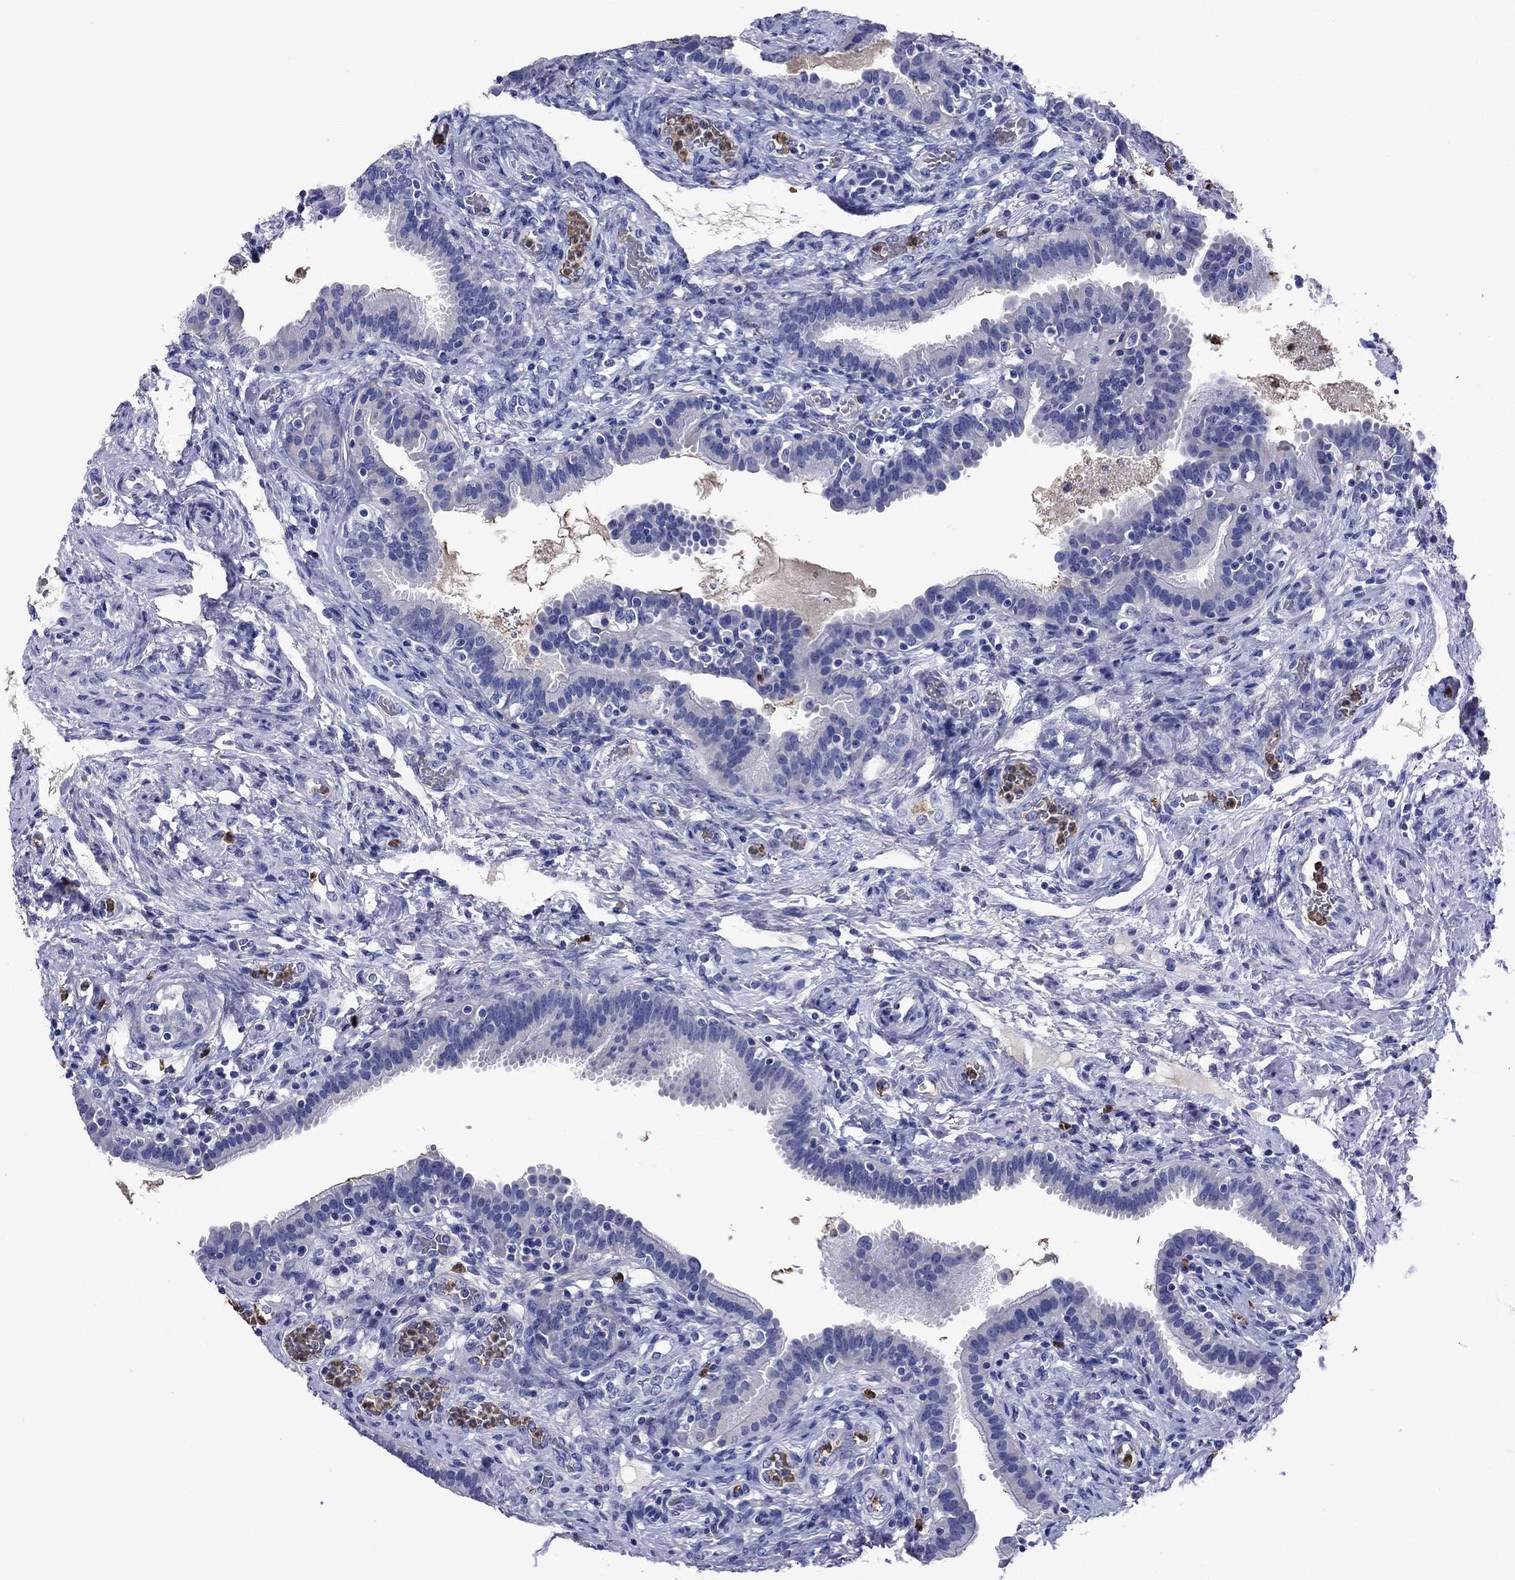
{"staining": {"intensity": "negative", "quantity": "none", "location": "none"}, "tissue": "fallopian tube", "cell_type": "Glandular cells", "image_type": "normal", "snomed": [{"axis": "morphology", "description": "Normal tissue, NOS"}, {"axis": "topography", "description": "Fallopian tube"}, {"axis": "topography", "description": "Ovary"}], "caption": "Glandular cells show no significant positivity in unremarkable fallopian tube. (DAB immunohistochemistry with hematoxylin counter stain).", "gene": "TFR2", "patient": {"sex": "female", "age": 41}}